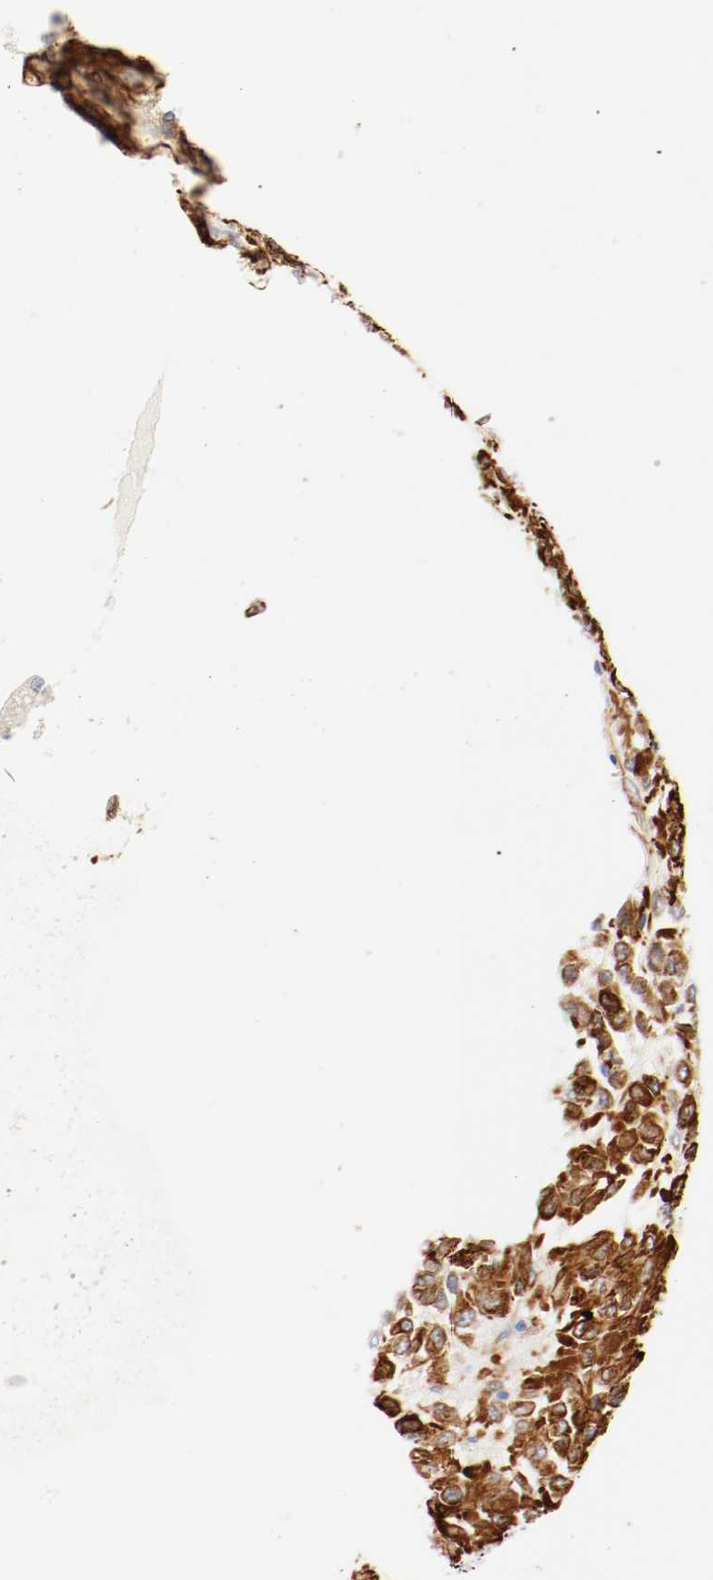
{"staining": {"intensity": "strong", "quantity": ">75%", "location": "cytoplasmic/membranous"}, "tissue": "melanoma", "cell_type": "Tumor cells", "image_type": "cancer", "snomed": [{"axis": "morphology", "description": "Malignant melanoma, Metastatic site"}, {"axis": "topography", "description": "Lung"}], "caption": "Malignant melanoma (metastatic site) stained for a protein shows strong cytoplasmic/membranous positivity in tumor cells. Nuclei are stained in blue.", "gene": "GIT1", "patient": {"sex": "male", "age": 64}}